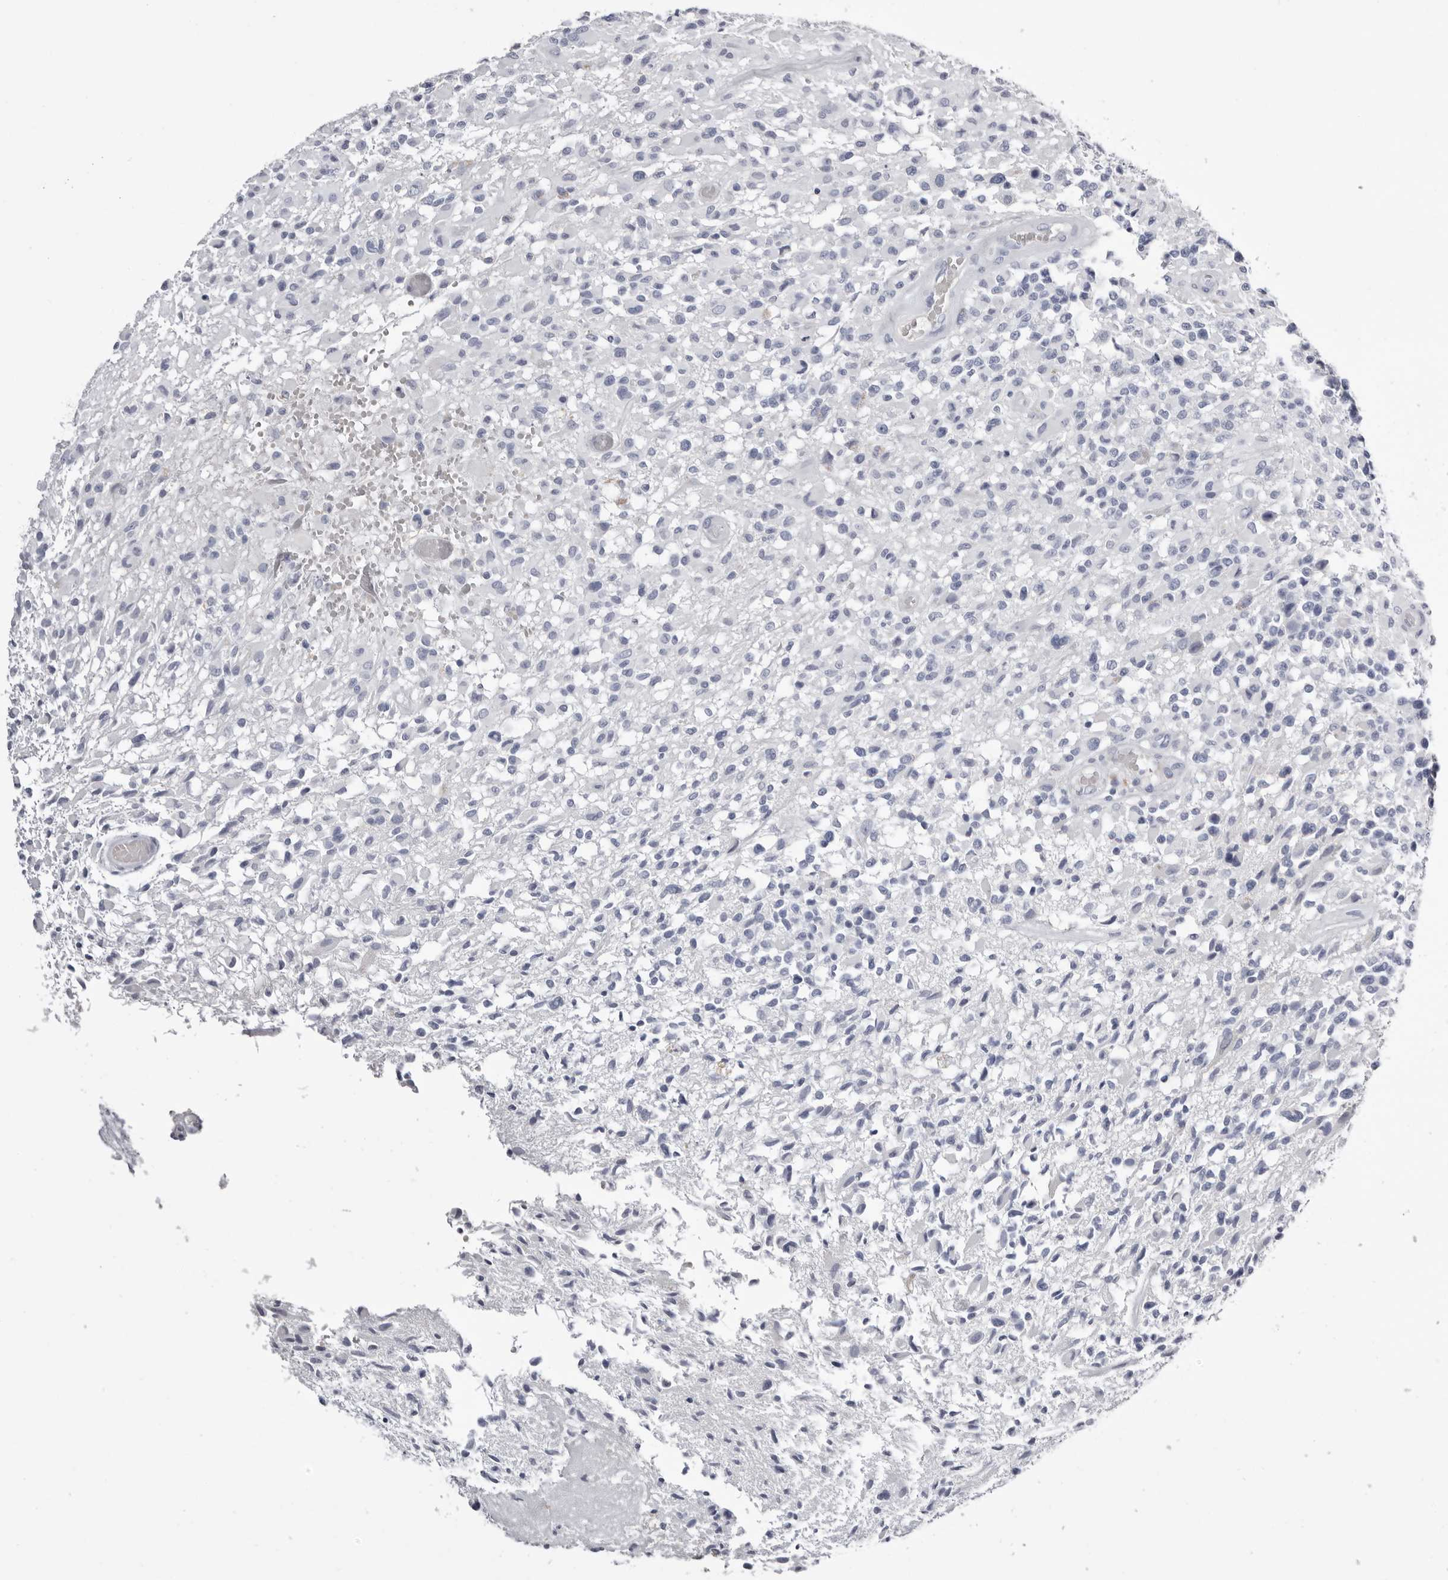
{"staining": {"intensity": "negative", "quantity": "none", "location": "none"}, "tissue": "glioma", "cell_type": "Tumor cells", "image_type": "cancer", "snomed": [{"axis": "morphology", "description": "Glioma, malignant, High grade"}, {"axis": "morphology", "description": "Glioblastoma, NOS"}, {"axis": "topography", "description": "Brain"}], "caption": "Tumor cells are negative for brown protein staining in glioma. (DAB IHC with hematoxylin counter stain).", "gene": "LPO", "patient": {"sex": "male", "age": 60}}